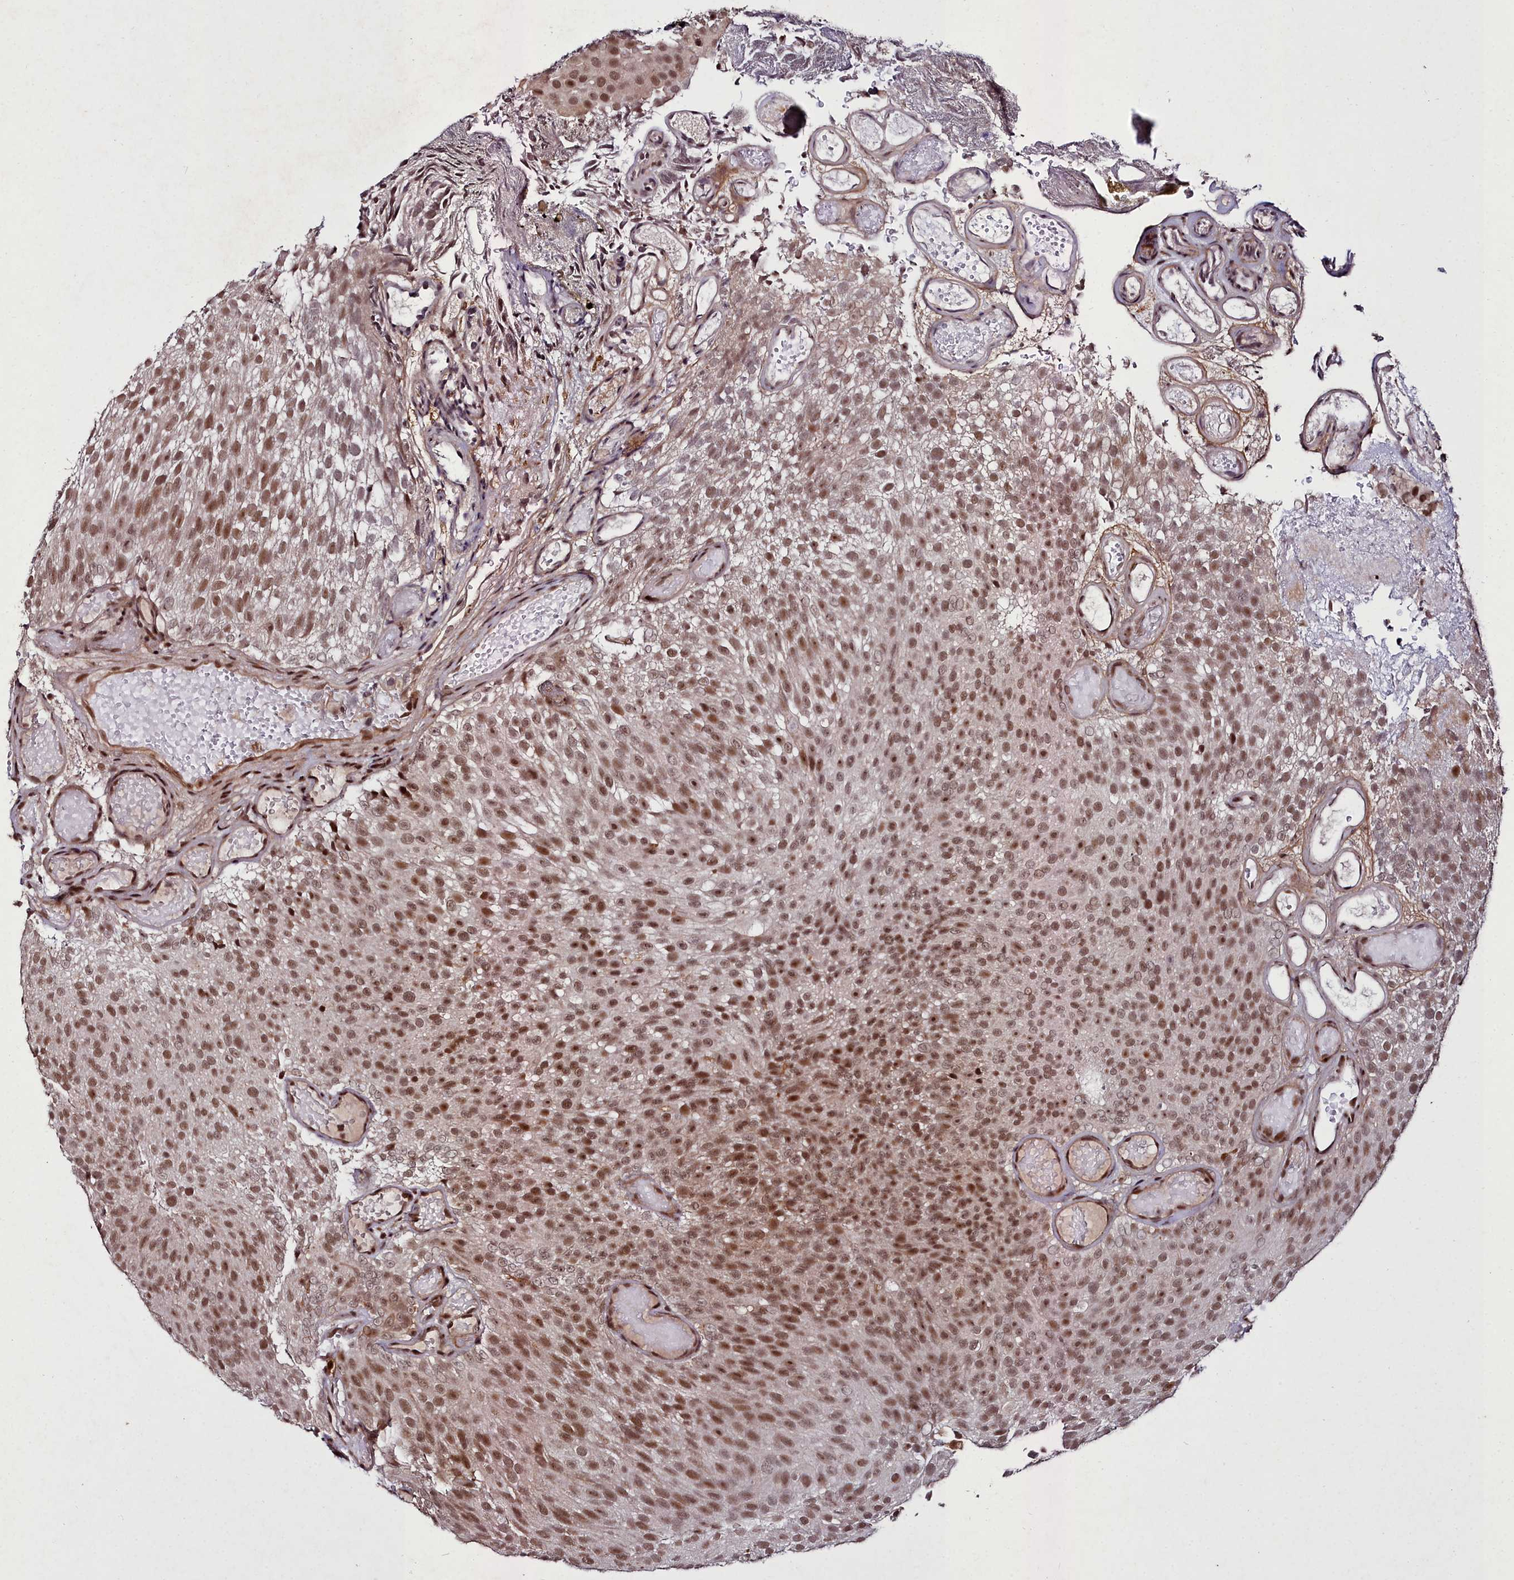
{"staining": {"intensity": "strong", "quantity": ">75%", "location": "nuclear"}, "tissue": "urothelial cancer", "cell_type": "Tumor cells", "image_type": "cancer", "snomed": [{"axis": "morphology", "description": "Urothelial carcinoma, Low grade"}, {"axis": "topography", "description": "Urinary bladder"}], "caption": "Immunohistochemical staining of urothelial carcinoma (low-grade) demonstrates strong nuclear protein staining in approximately >75% of tumor cells. The protein is stained brown, and the nuclei are stained in blue (DAB IHC with brightfield microscopy, high magnification).", "gene": "CXXC1", "patient": {"sex": "male", "age": 78}}